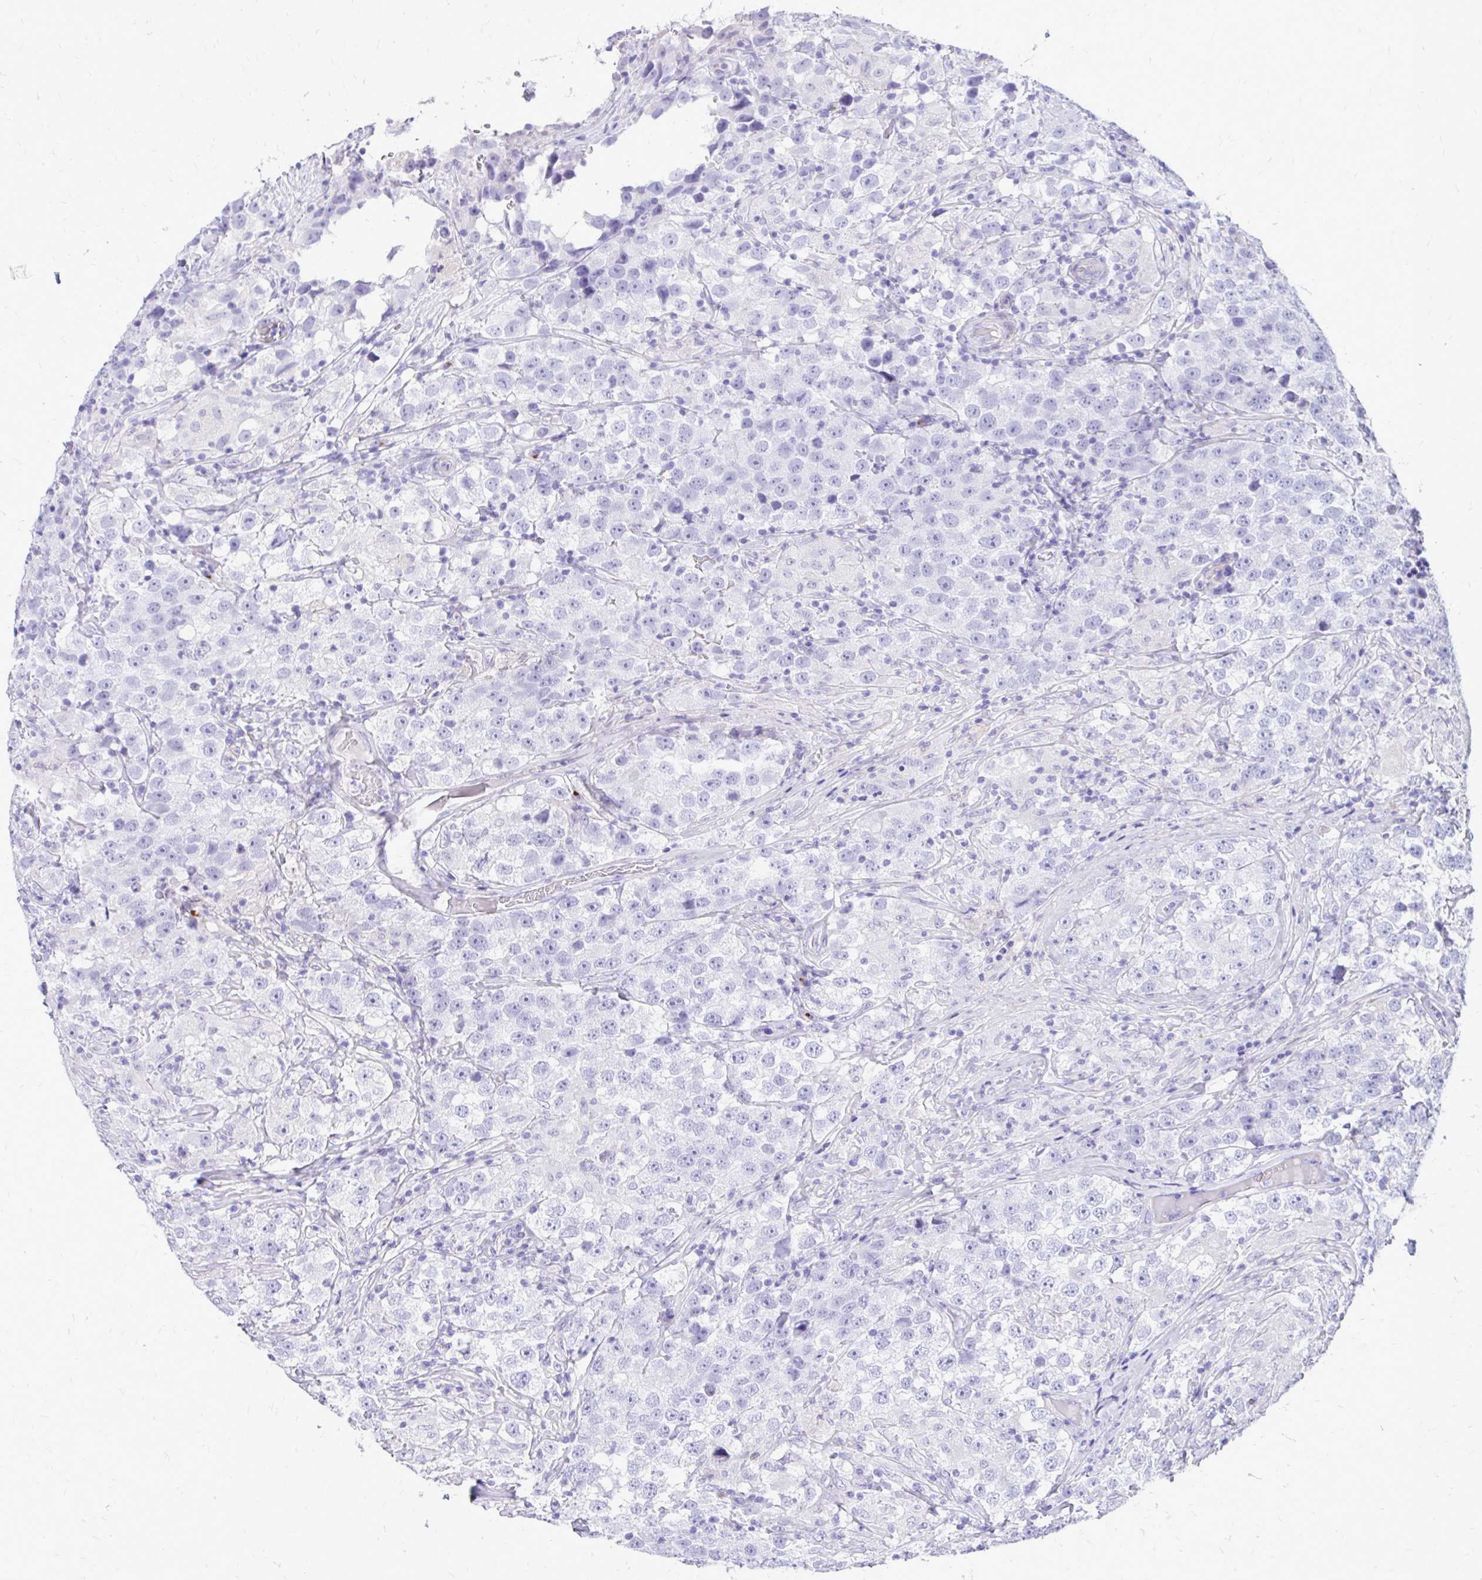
{"staining": {"intensity": "negative", "quantity": "none", "location": "none"}, "tissue": "testis cancer", "cell_type": "Tumor cells", "image_type": "cancer", "snomed": [{"axis": "morphology", "description": "Seminoma, NOS"}, {"axis": "topography", "description": "Testis"}], "caption": "High magnification brightfield microscopy of testis seminoma stained with DAB (3,3'-diaminobenzidine) (brown) and counterstained with hematoxylin (blue): tumor cells show no significant staining.", "gene": "ANKDD1B", "patient": {"sex": "male", "age": 46}}